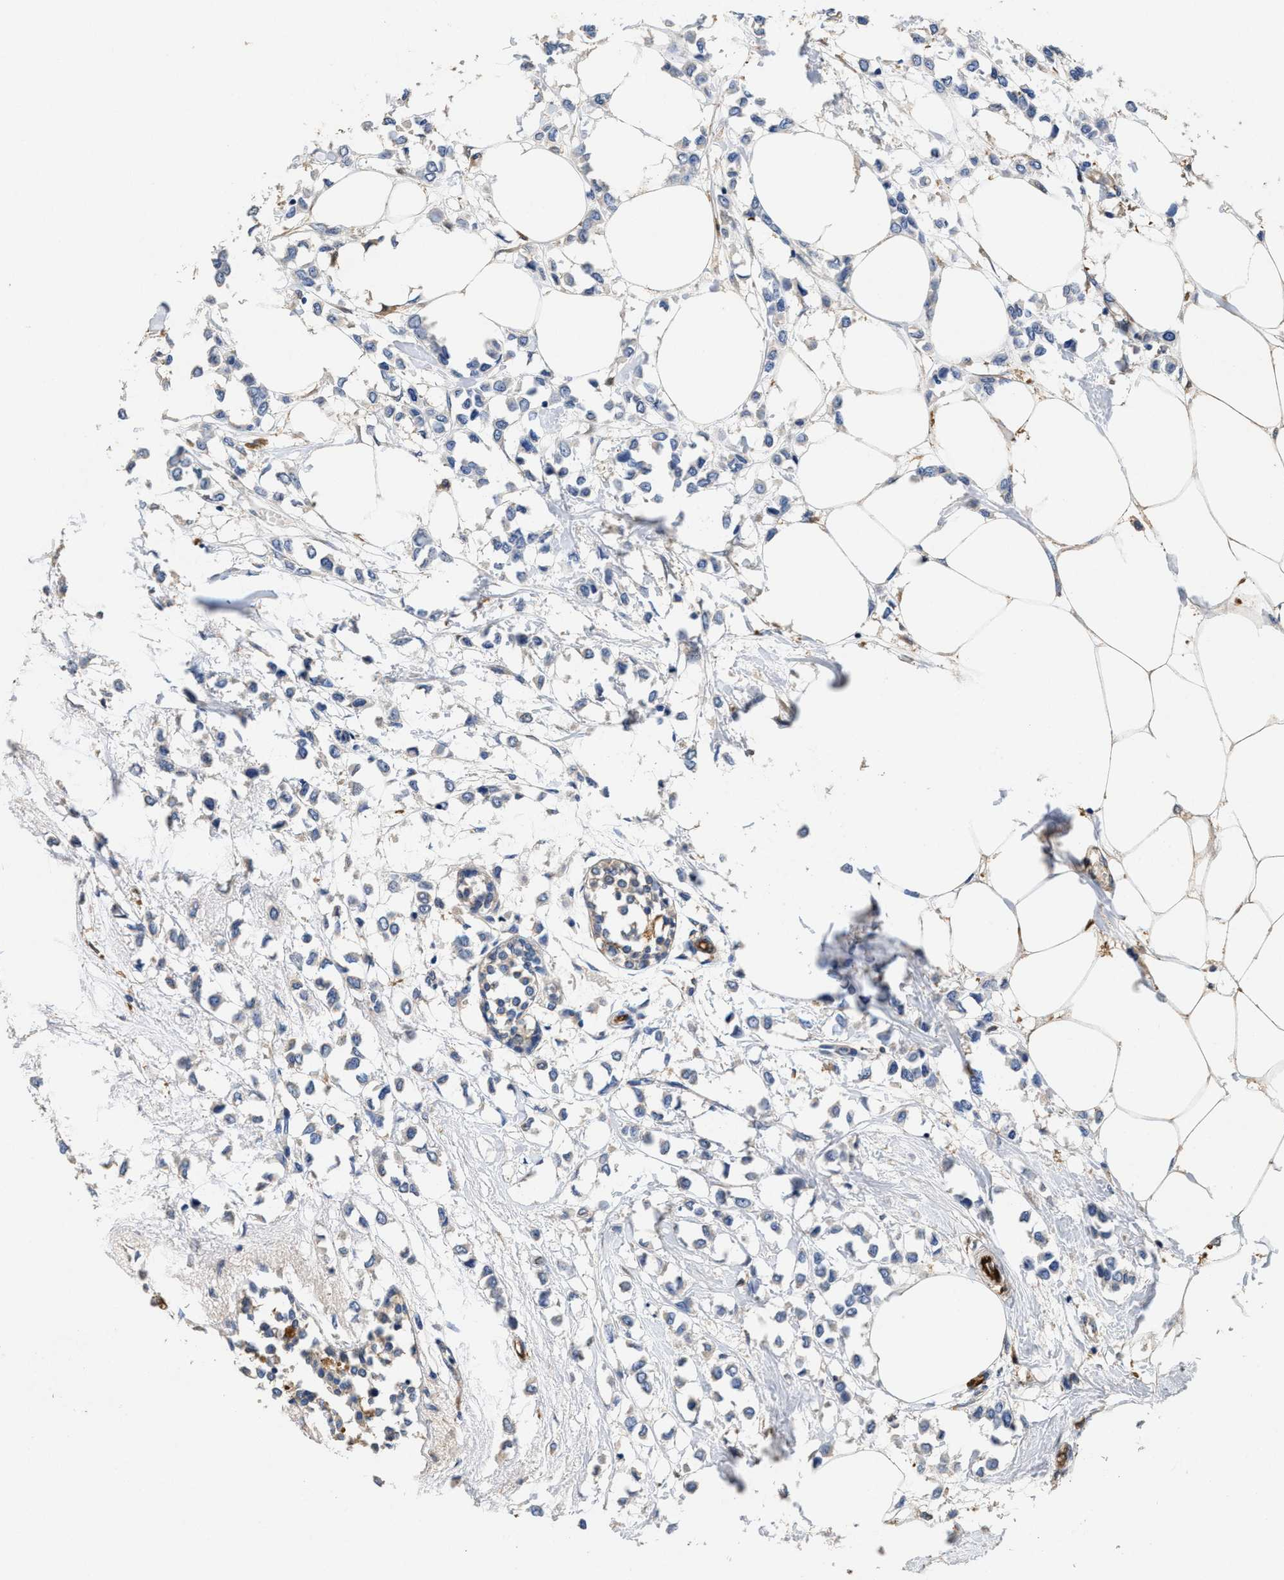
{"staining": {"intensity": "negative", "quantity": "none", "location": "none"}, "tissue": "breast cancer", "cell_type": "Tumor cells", "image_type": "cancer", "snomed": [{"axis": "morphology", "description": "Lobular carcinoma"}, {"axis": "topography", "description": "Breast"}], "caption": "Image shows no significant protein positivity in tumor cells of breast lobular carcinoma.", "gene": "PEG10", "patient": {"sex": "female", "age": 51}}